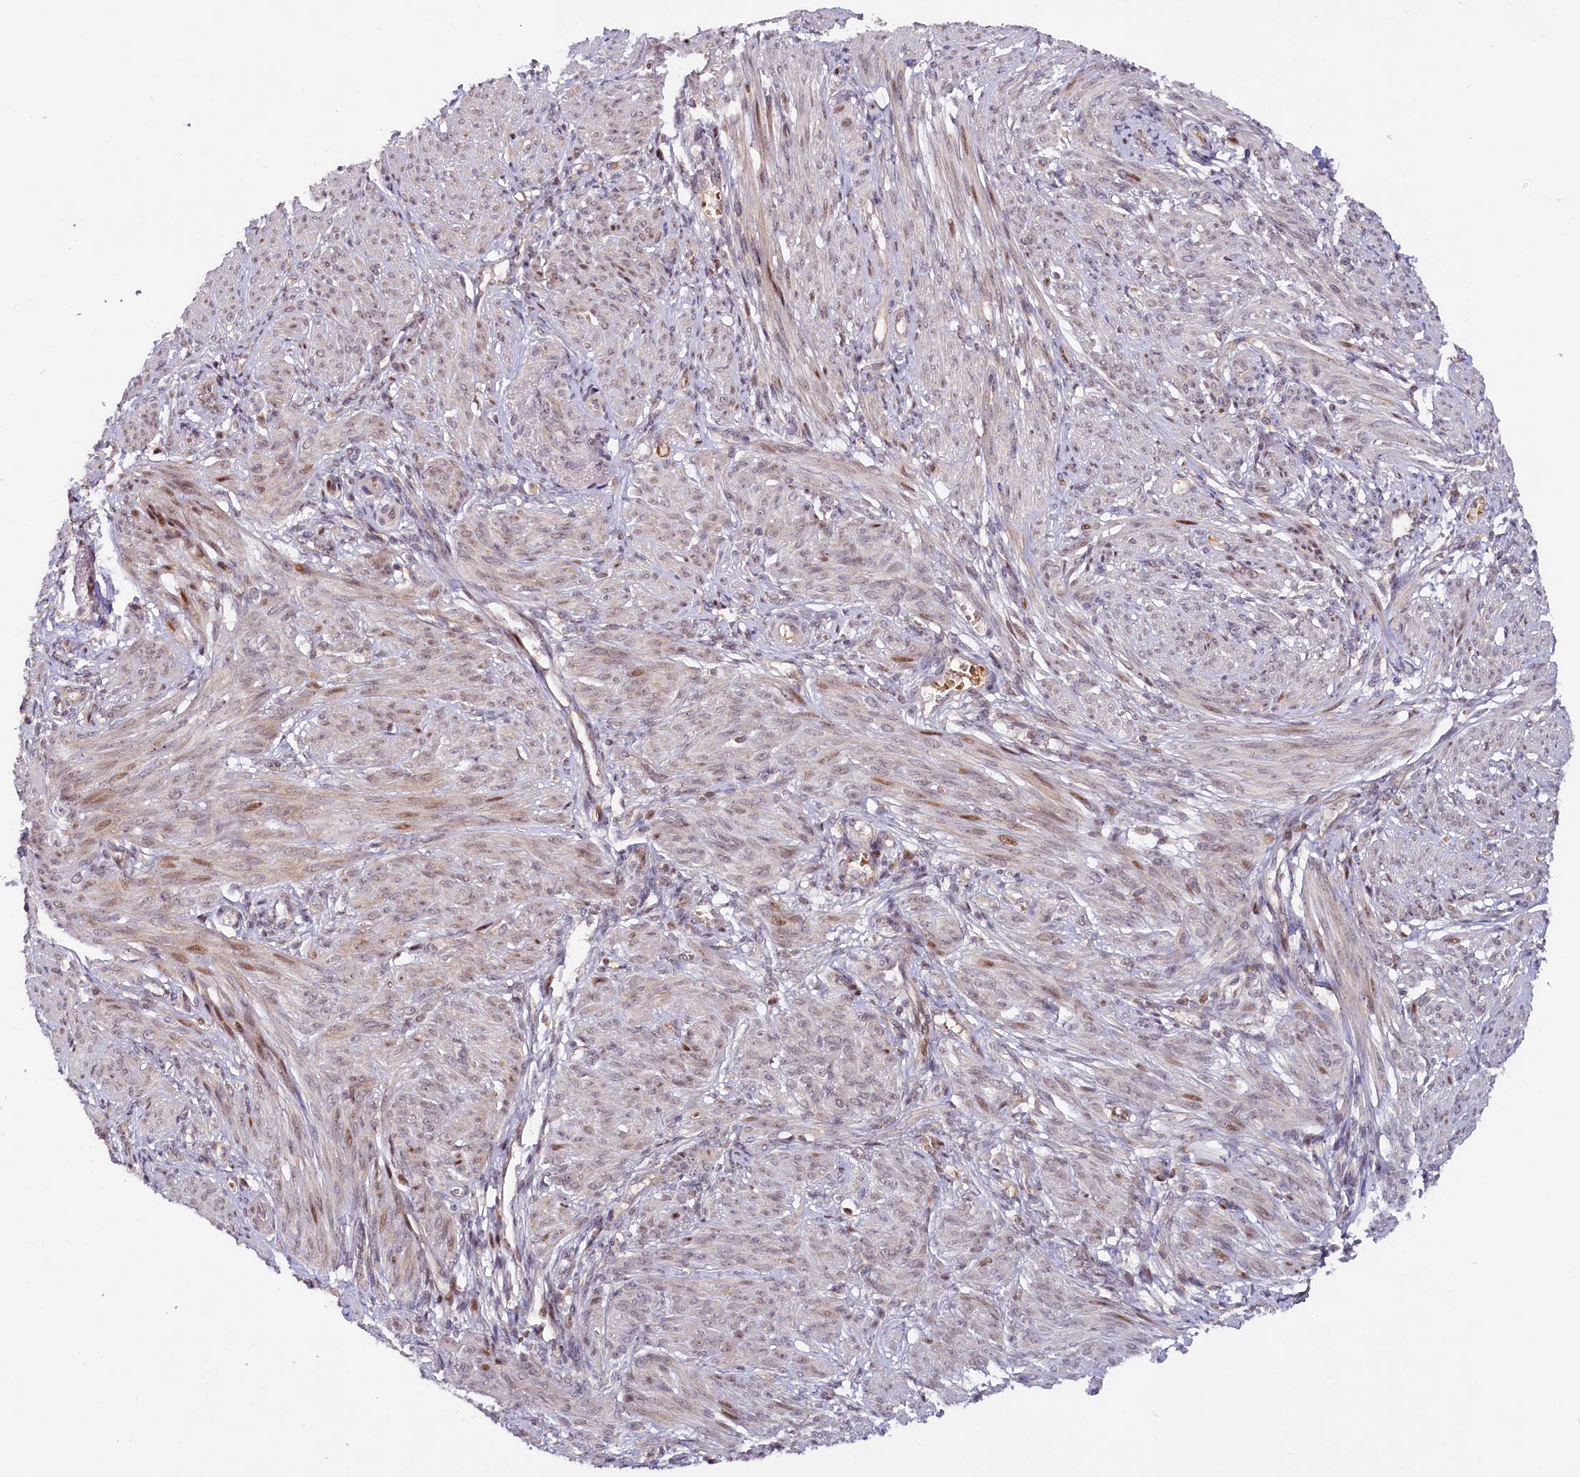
{"staining": {"intensity": "moderate", "quantity": "<25%", "location": "cytoplasmic/membranous,nuclear"}, "tissue": "smooth muscle", "cell_type": "Smooth muscle cells", "image_type": "normal", "snomed": [{"axis": "morphology", "description": "Normal tissue, NOS"}, {"axis": "topography", "description": "Smooth muscle"}], "caption": "A micrograph showing moderate cytoplasmic/membranous,nuclear positivity in about <25% of smooth muscle cells in normal smooth muscle, as visualized by brown immunohistochemical staining.", "gene": "N4BP2L1", "patient": {"sex": "female", "age": 39}}